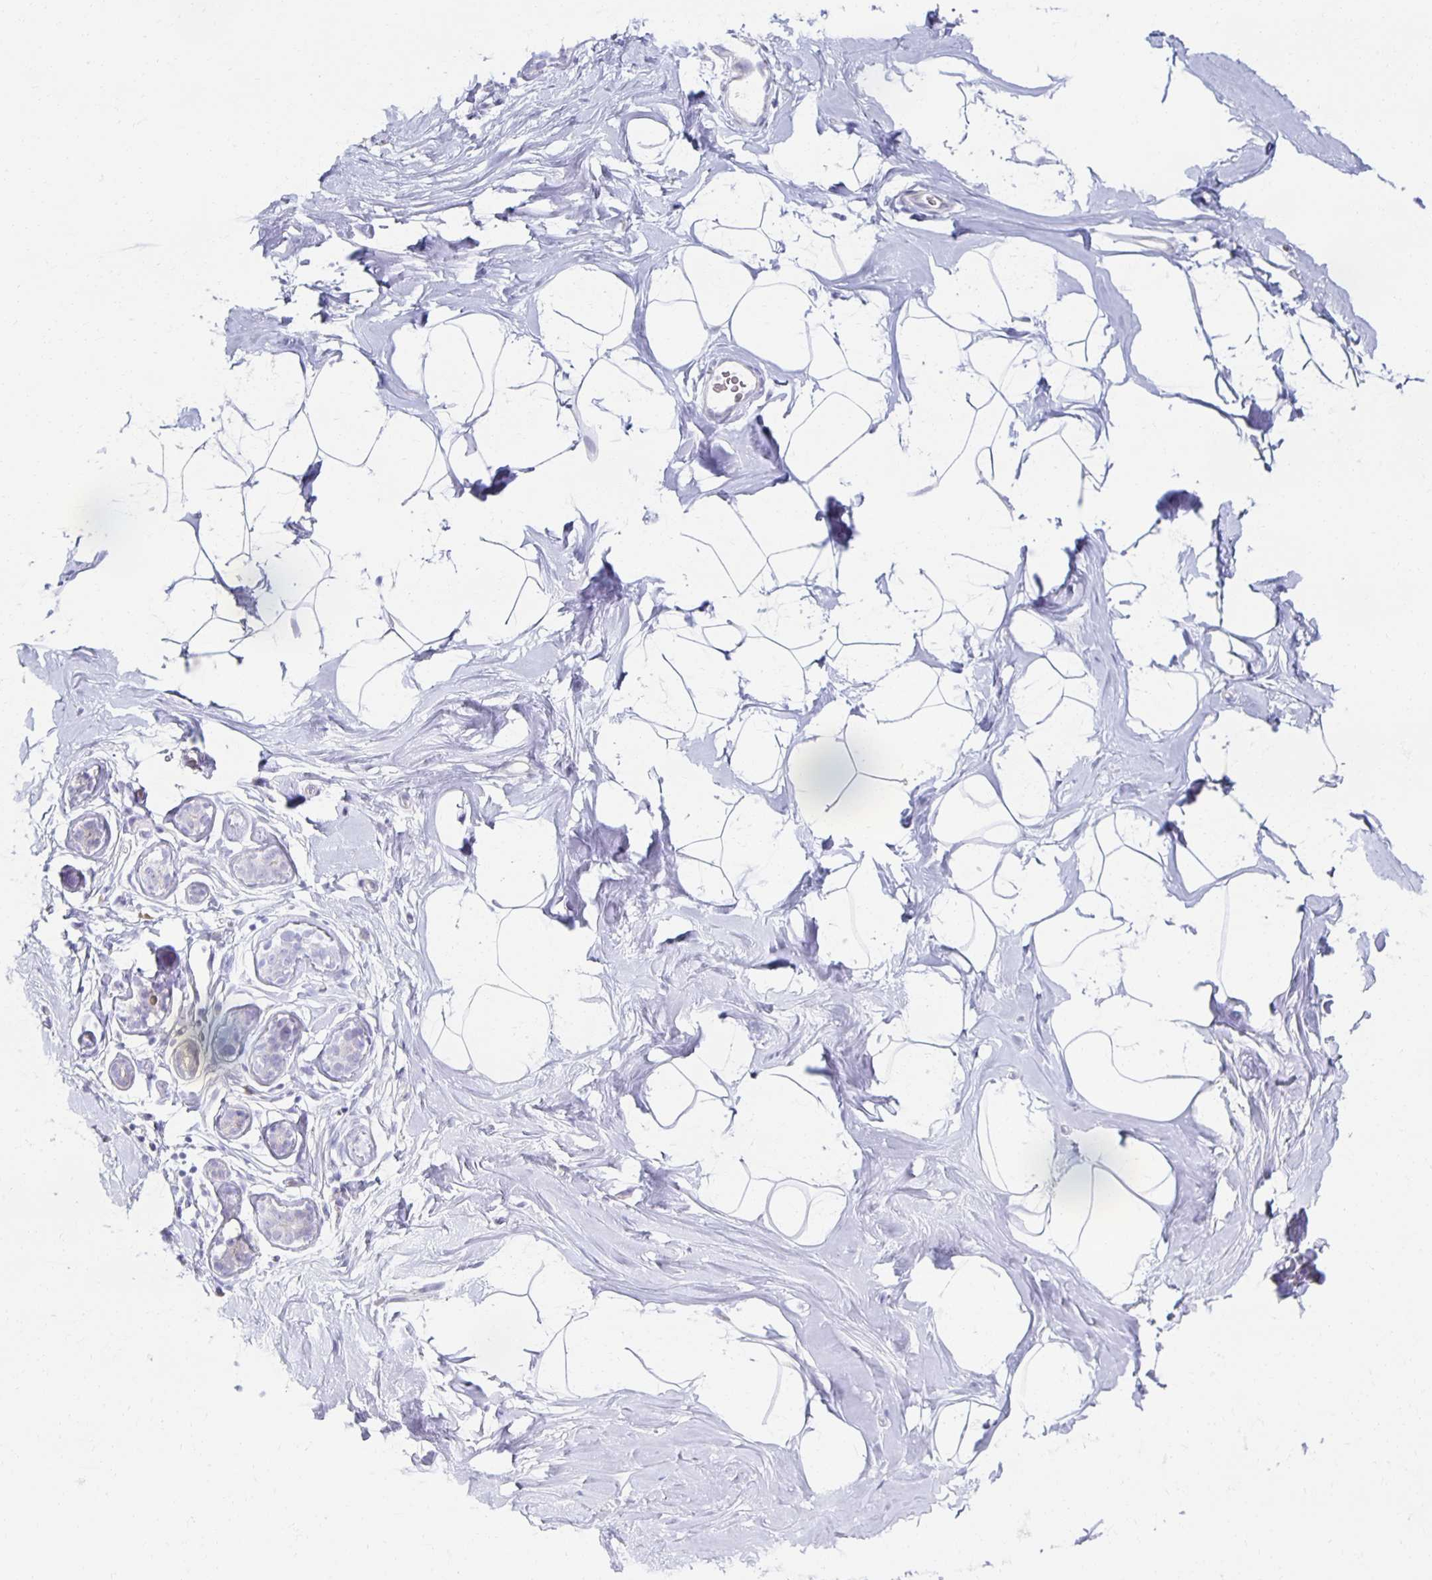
{"staining": {"intensity": "negative", "quantity": "none", "location": "none"}, "tissue": "breast", "cell_type": "Adipocytes", "image_type": "normal", "snomed": [{"axis": "morphology", "description": "Normal tissue, NOS"}, {"axis": "topography", "description": "Breast"}], "caption": "This is a image of immunohistochemistry staining of normal breast, which shows no positivity in adipocytes.", "gene": "TEX44", "patient": {"sex": "female", "age": 32}}